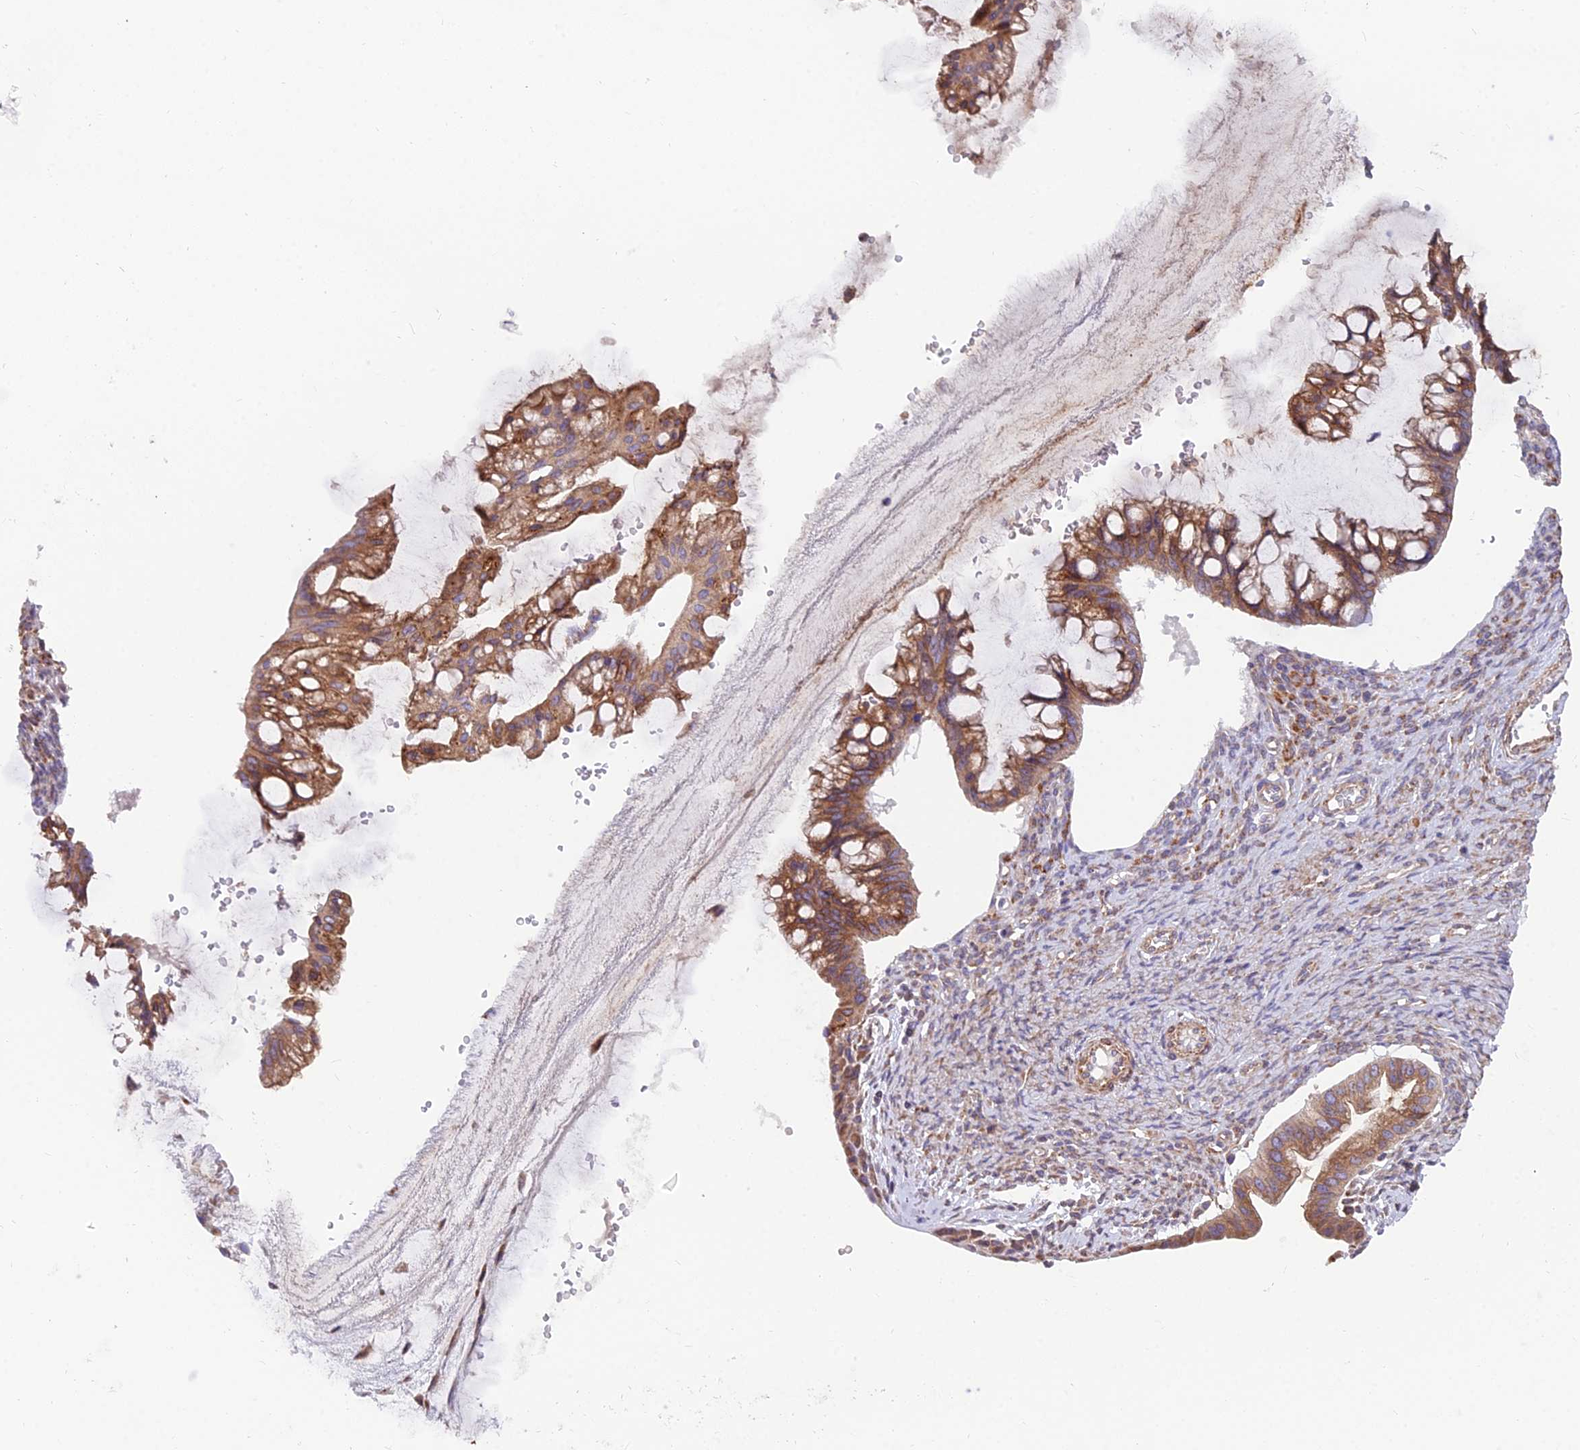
{"staining": {"intensity": "moderate", "quantity": ">75%", "location": "cytoplasmic/membranous"}, "tissue": "ovarian cancer", "cell_type": "Tumor cells", "image_type": "cancer", "snomed": [{"axis": "morphology", "description": "Cystadenocarcinoma, mucinous, NOS"}, {"axis": "topography", "description": "Ovary"}], "caption": "Protein staining demonstrates moderate cytoplasmic/membranous expression in about >75% of tumor cells in ovarian cancer. (DAB (3,3'-diaminobenzidine) IHC, brown staining for protein, blue staining for nuclei).", "gene": "TBC1D20", "patient": {"sex": "female", "age": 73}}